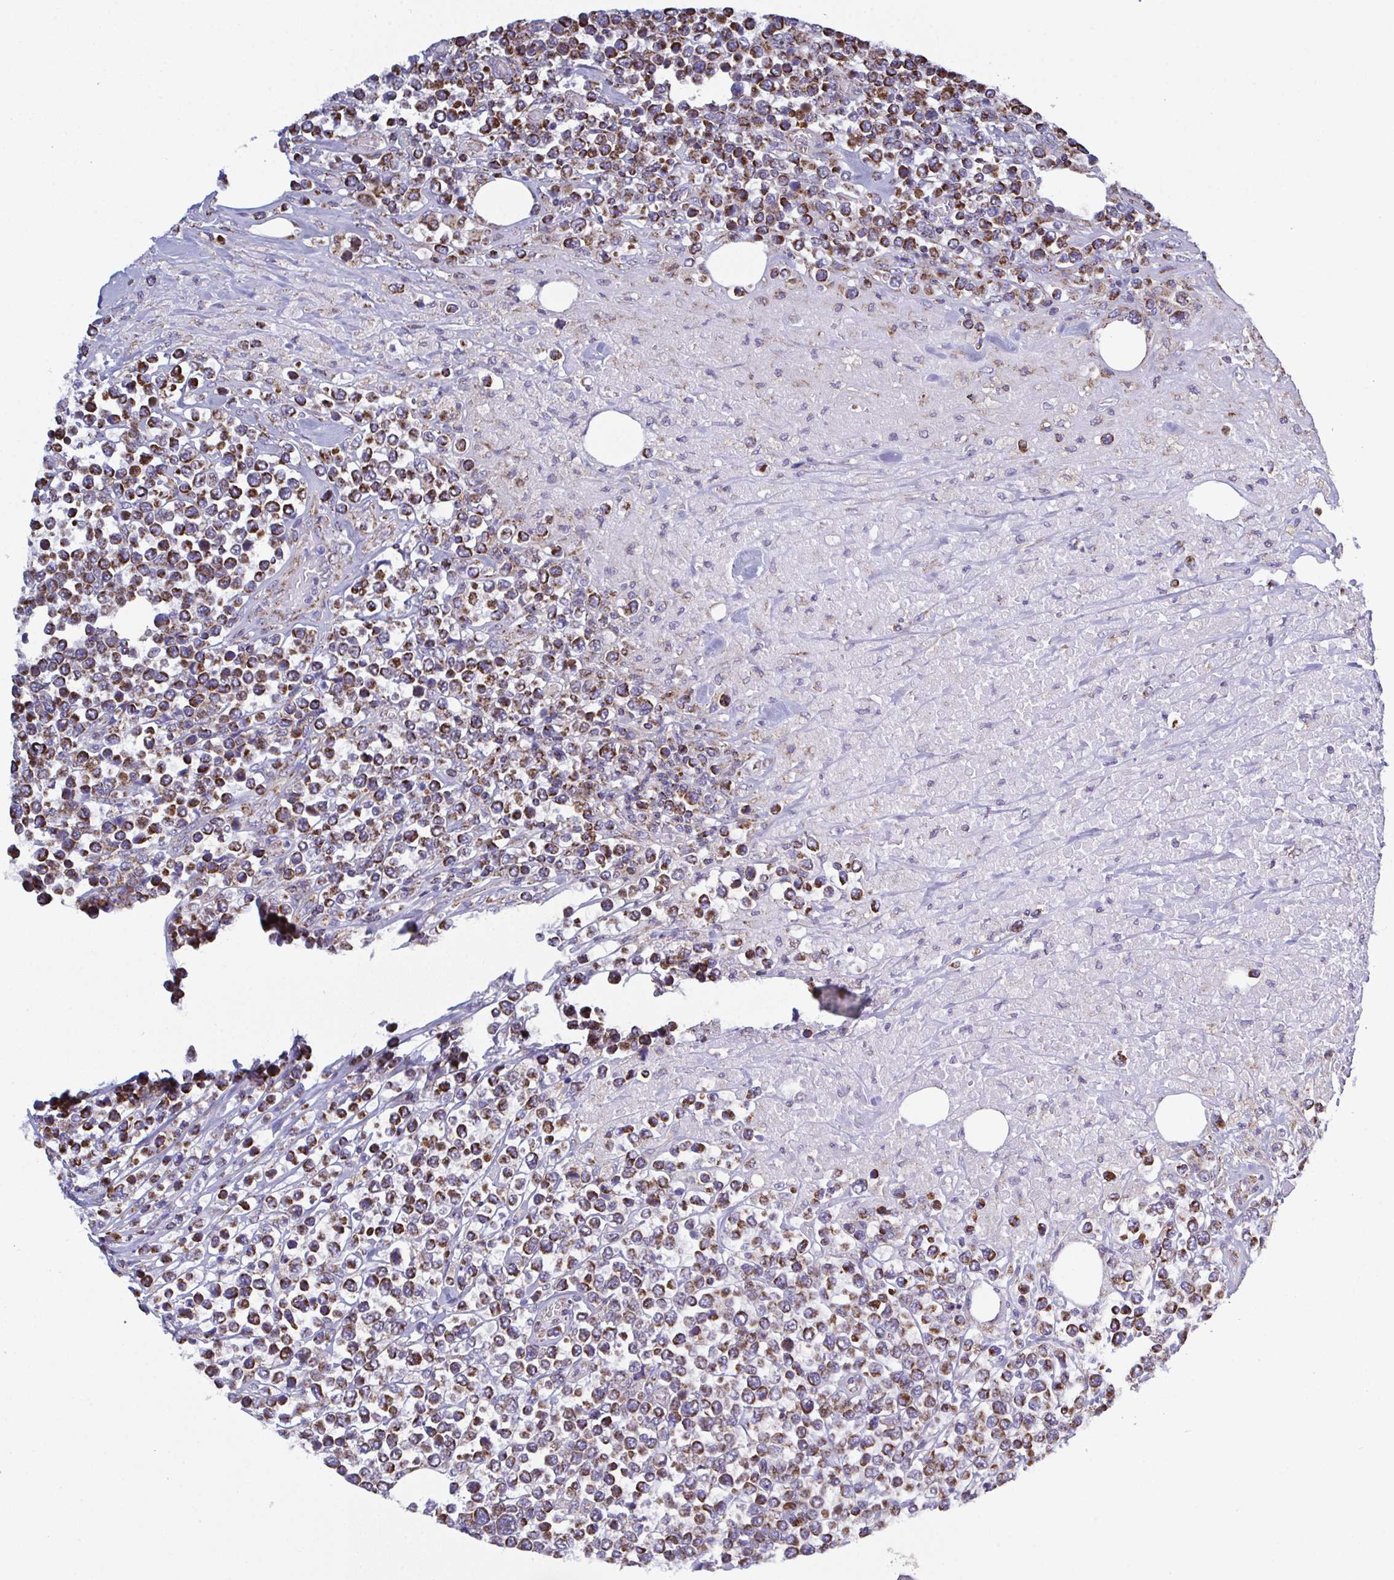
{"staining": {"intensity": "moderate", "quantity": ">75%", "location": "cytoplasmic/membranous"}, "tissue": "lymphoma", "cell_type": "Tumor cells", "image_type": "cancer", "snomed": [{"axis": "morphology", "description": "Malignant lymphoma, non-Hodgkin's type, High grade"}, {"axis": "topography", "description": "Soft tissue"}], "caption": "An IHC photomicrograph of neoplastic tissue is shown. Protein staining in brown labels moderate cytoplasmic/membranous positivity in malignant lymphoma, non-Hodgkin's type (high-grade) within tumor cells.", "gene": "CSDE1", "patient": {"sex": "female", "age": 56}}